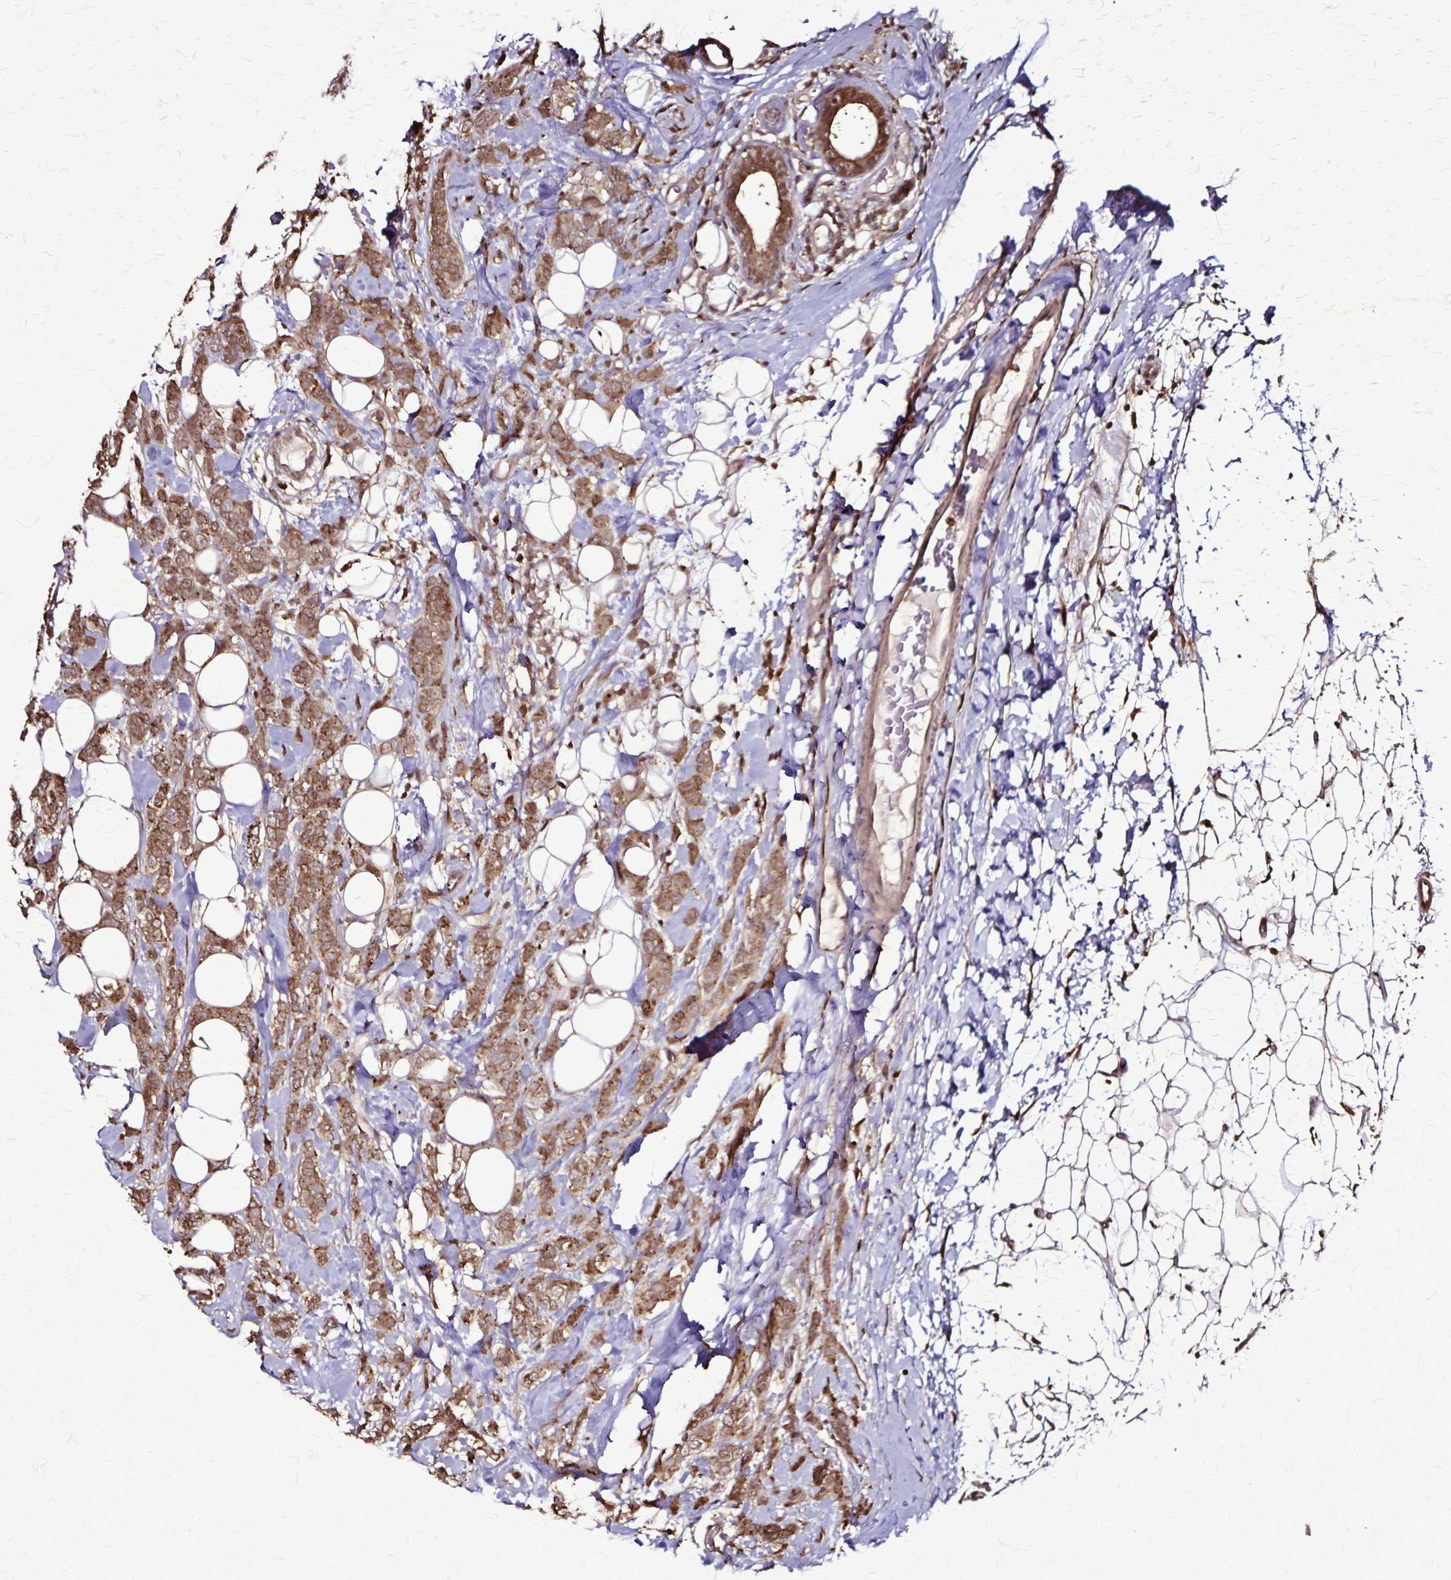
{"staining": {"intensity": "moderate", "quantity": ">75%", "location": "cytoplasmic/membranous"}, "tissue": "breast cancer", "cell_type": "Tumor cells", "image_type": "cancer", "snomed": [{"axis": "morphology", "description": "Lobular carcinoma"}, {"axis": "topography", "description": "Breast"}], "caption": "Lobular carcinoma (breast) tissue demonstrates moderate cytoplasmic/membranous staining in approximately >75% of tumor cells", "gene": "CHMP1B", "patient": {"sex": "female", "age": 49}}